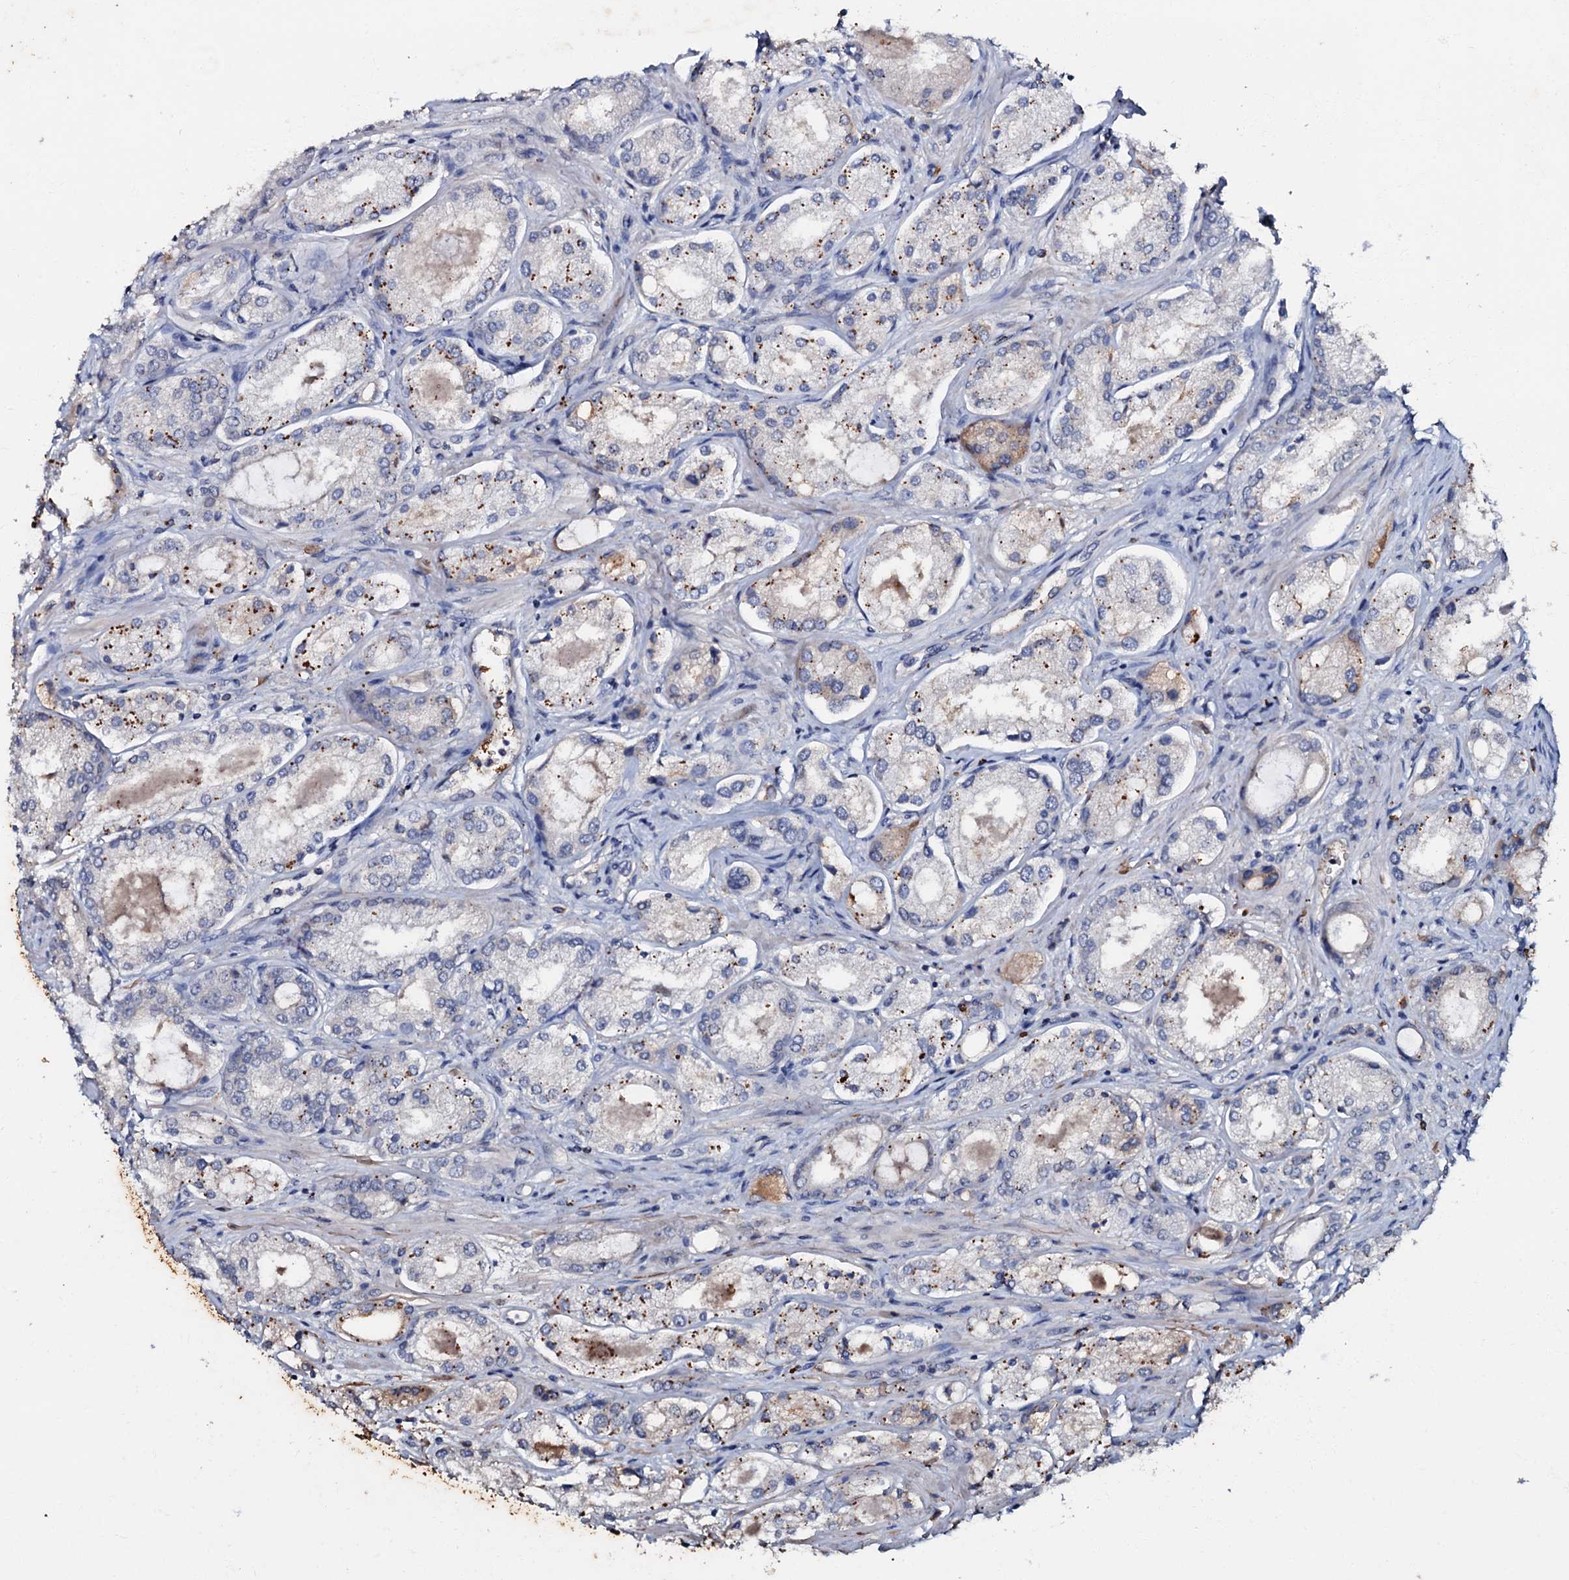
{"staining": {"intensity": "weak", "quantity": "25%-75%", "location": "cytoplasmic/membranous"}, "tissue": "prostate cancer", "cell_type": "Tumor cells", "image_type": "cancer", "snomed": [{"axis": "morphology", "description": "Adenocarcinoma, Low grade"}, {"axis": "topography", "description": "Prostate"}], "caption": "Immunohistochemistry (IHC) of human prostate cancer (low-grade adenocarcinoma) displays low levels of weak cytoplasmic/membranous expression in about 25%-75% of tumor cells.", "gene": "MANSC4", "patient": {"sex": "male", "age": 68}}